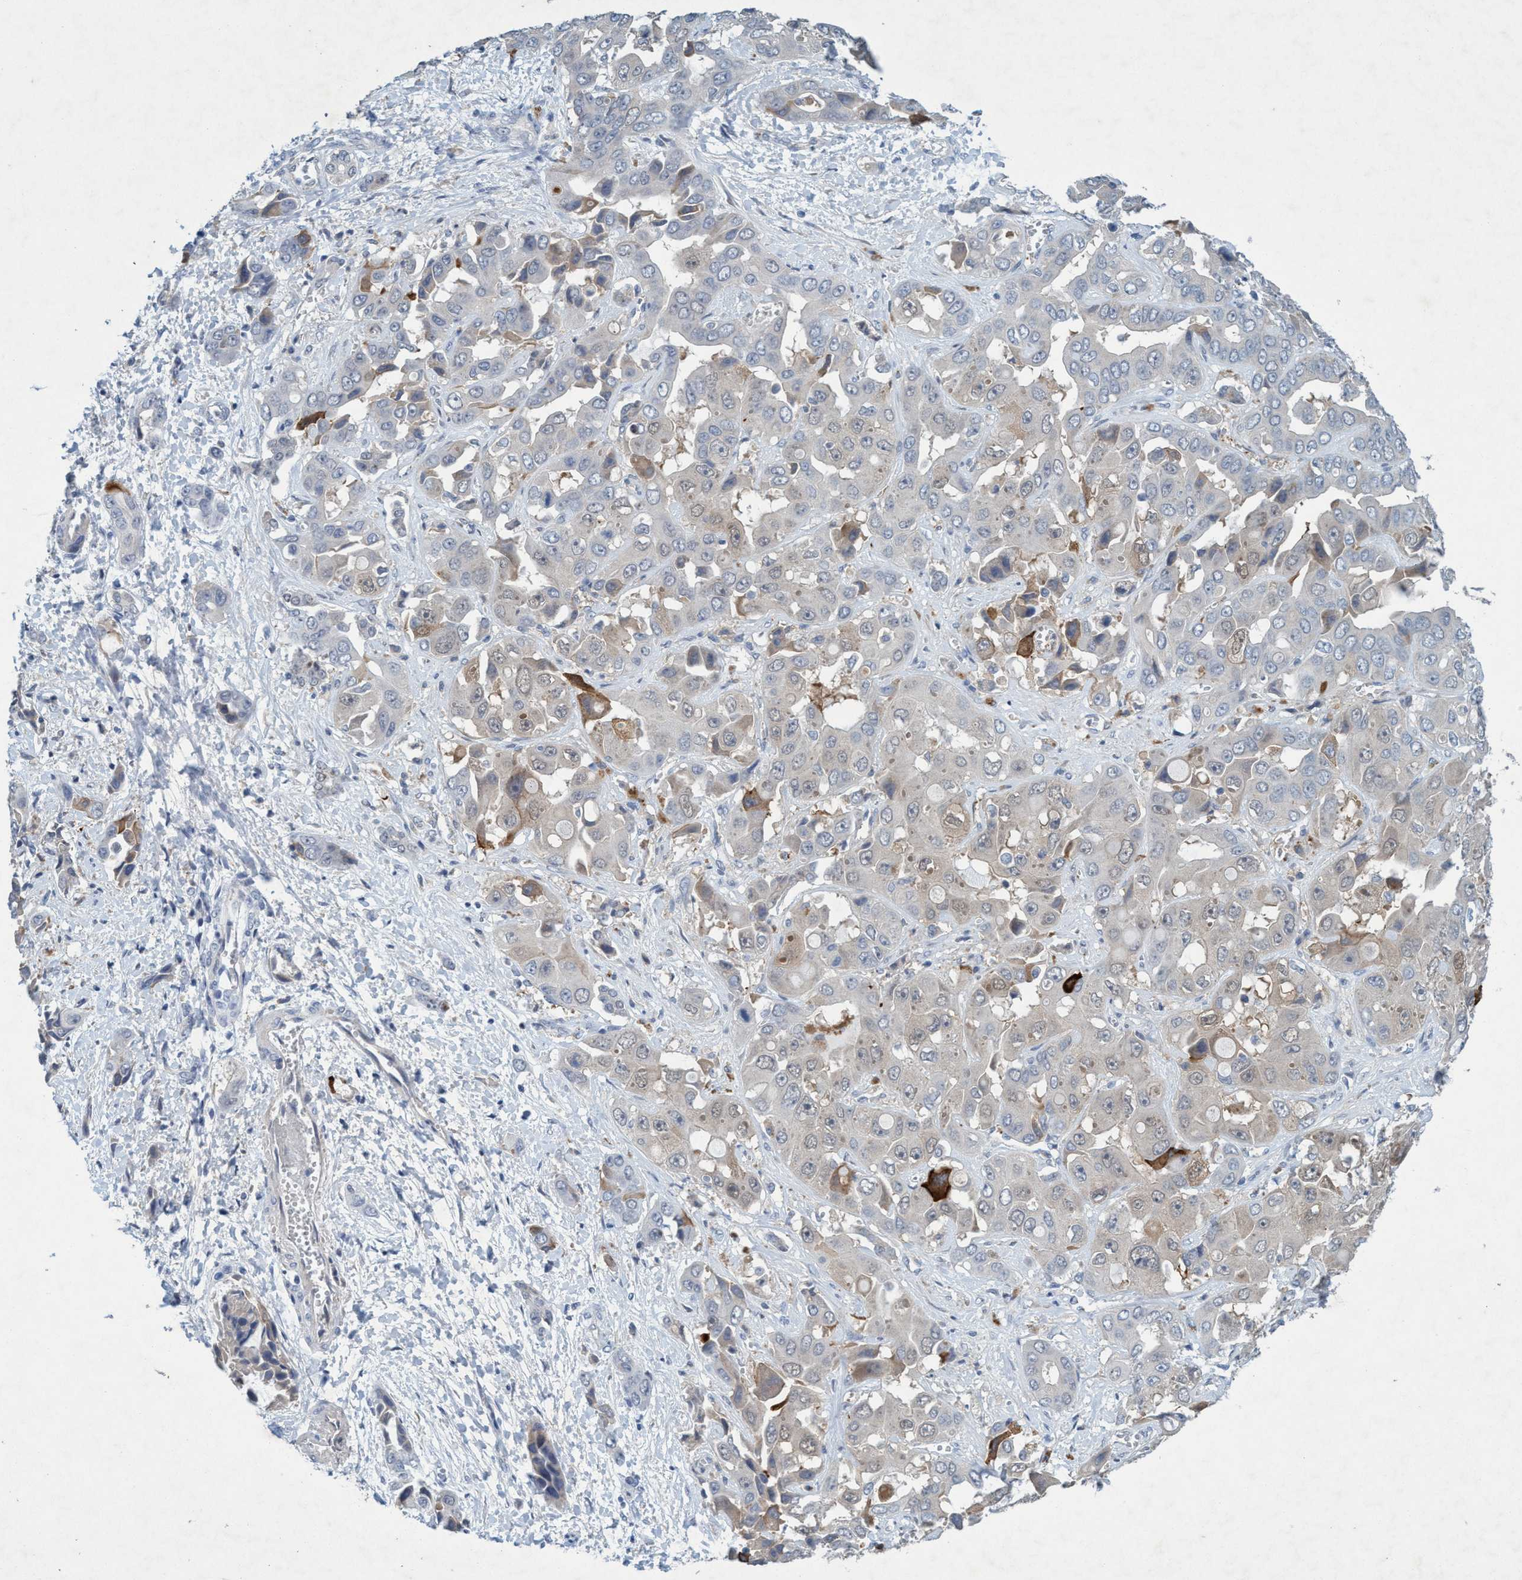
{"staining": {"intensity": "moderate", "quantity": "<25%", "location": "cytoplasmic/membranous"}, "tissue": "liver cancer", "cell_type": "Tumor cells", "image_type": "cancer", "snomed": [{"axis": "morphology", "description": "Cholangiocarcinoma"}, {"axis": "topography", "description": "Liver"}], "caption": "Immunohistochemical staining of human liver cancer reveals moderate cytoplasmic/membranous protein expression in about <25% of tumor cells. (DAB = brown stain, brightfield microscopy at high magnification).", "gene": "RNF208", "patient": {"sex": "female", "age": 52}}